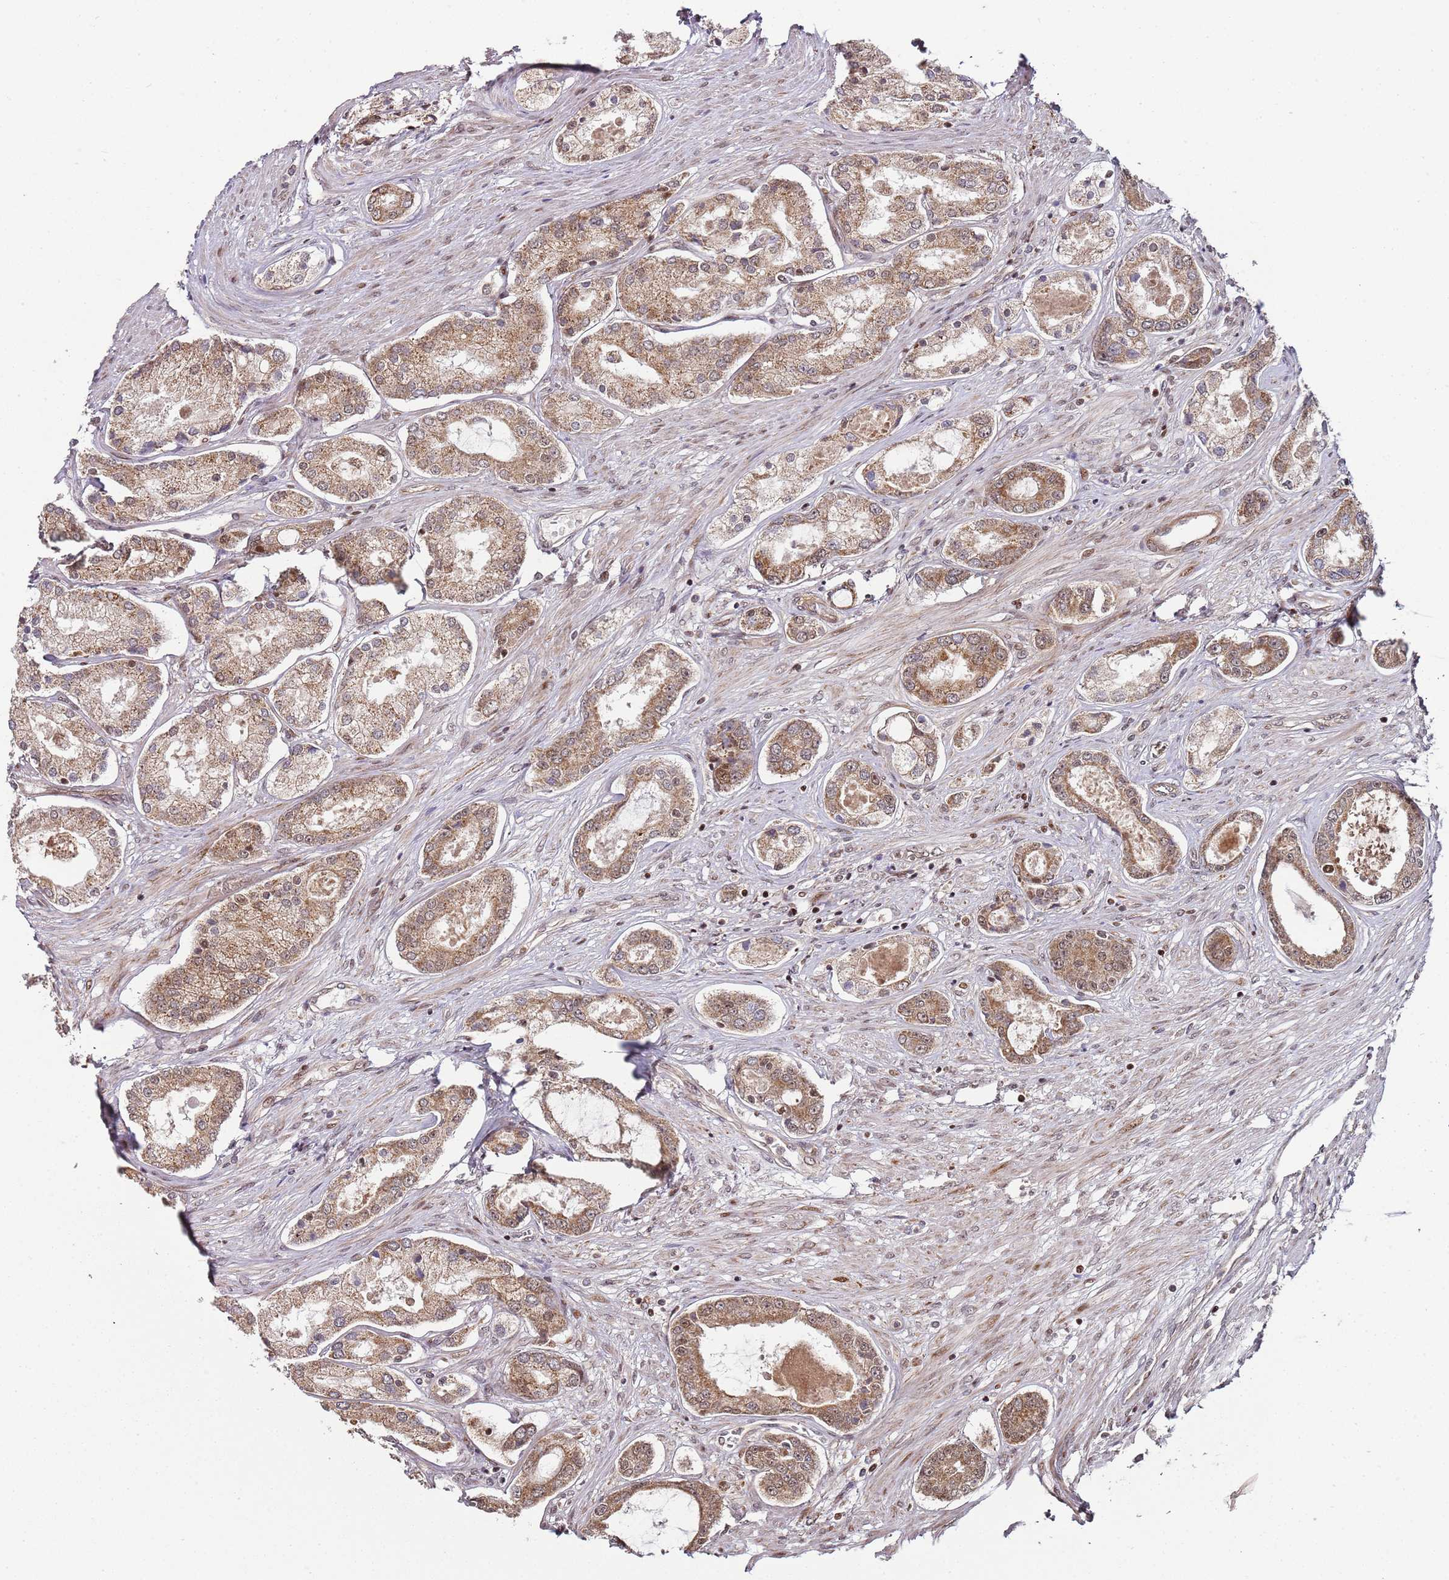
{"staining": {"intensity": "moderate", "quantity": ">75%", "location": "cytoplasmic/membranous"}, "tissue": "prostate cancer", "cell_type": "Tumor cells", "image_type": "cancer", "snomed": [{"axis": "morphology", "description": "Adenocarcinoma, Low grade"}, {"axis": "topography", "description": "Prostate"}], "caption": "Immunohistochemical staining of human prostate adenocarcinoma (low-grade) exhibits moderate cytoplasmic/membranous protein expression in approximately >75% of tumor cells.", "gene": "EDC3", "patient": {"sex": "male", "age": 68}}